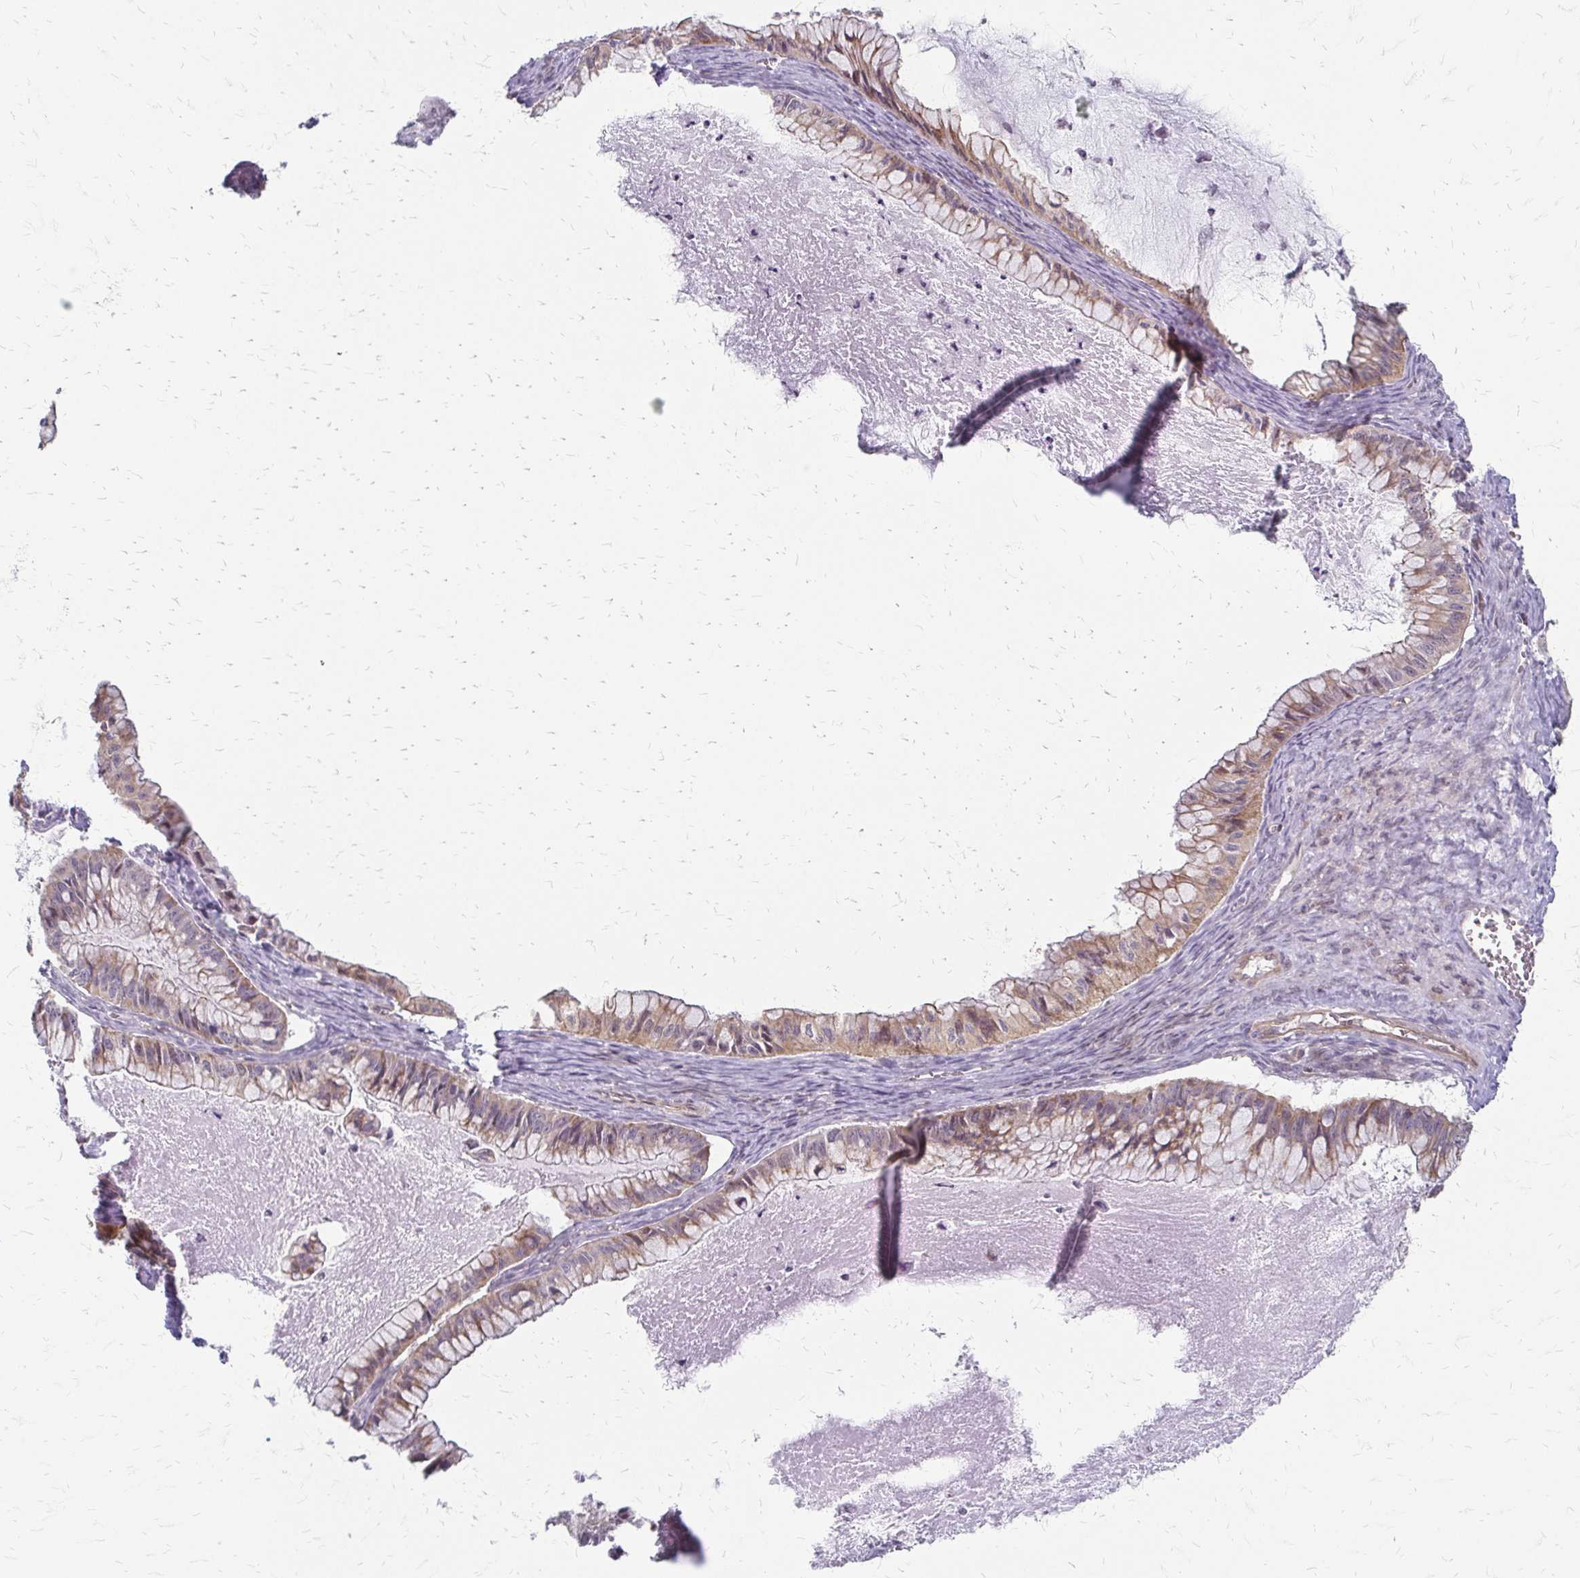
{"staining": {"intensity": "weak", "quantity": ">75%", "location": "cytoplasmic/membranous"}, "tissue": "ovarian cancer", "cell_type": "Tumor cells", "image_type": "cancer", "snomed": [{"axis": "morphology", "description": "Cystadenocarcinoma, mucinous, NOS"}, {"axis": "topography", "description": "Ovary"}], "caption": "High-power microscopy captured an immunohistochemistry micrograph of mucinous cystadenocarcinoma (ovarian), revealing weak cytoplasmic/membranous positivity in approximately >75% of tumor cells.", "gene": "ZNF383", "patient": {"sex": "female", "age": 72}}